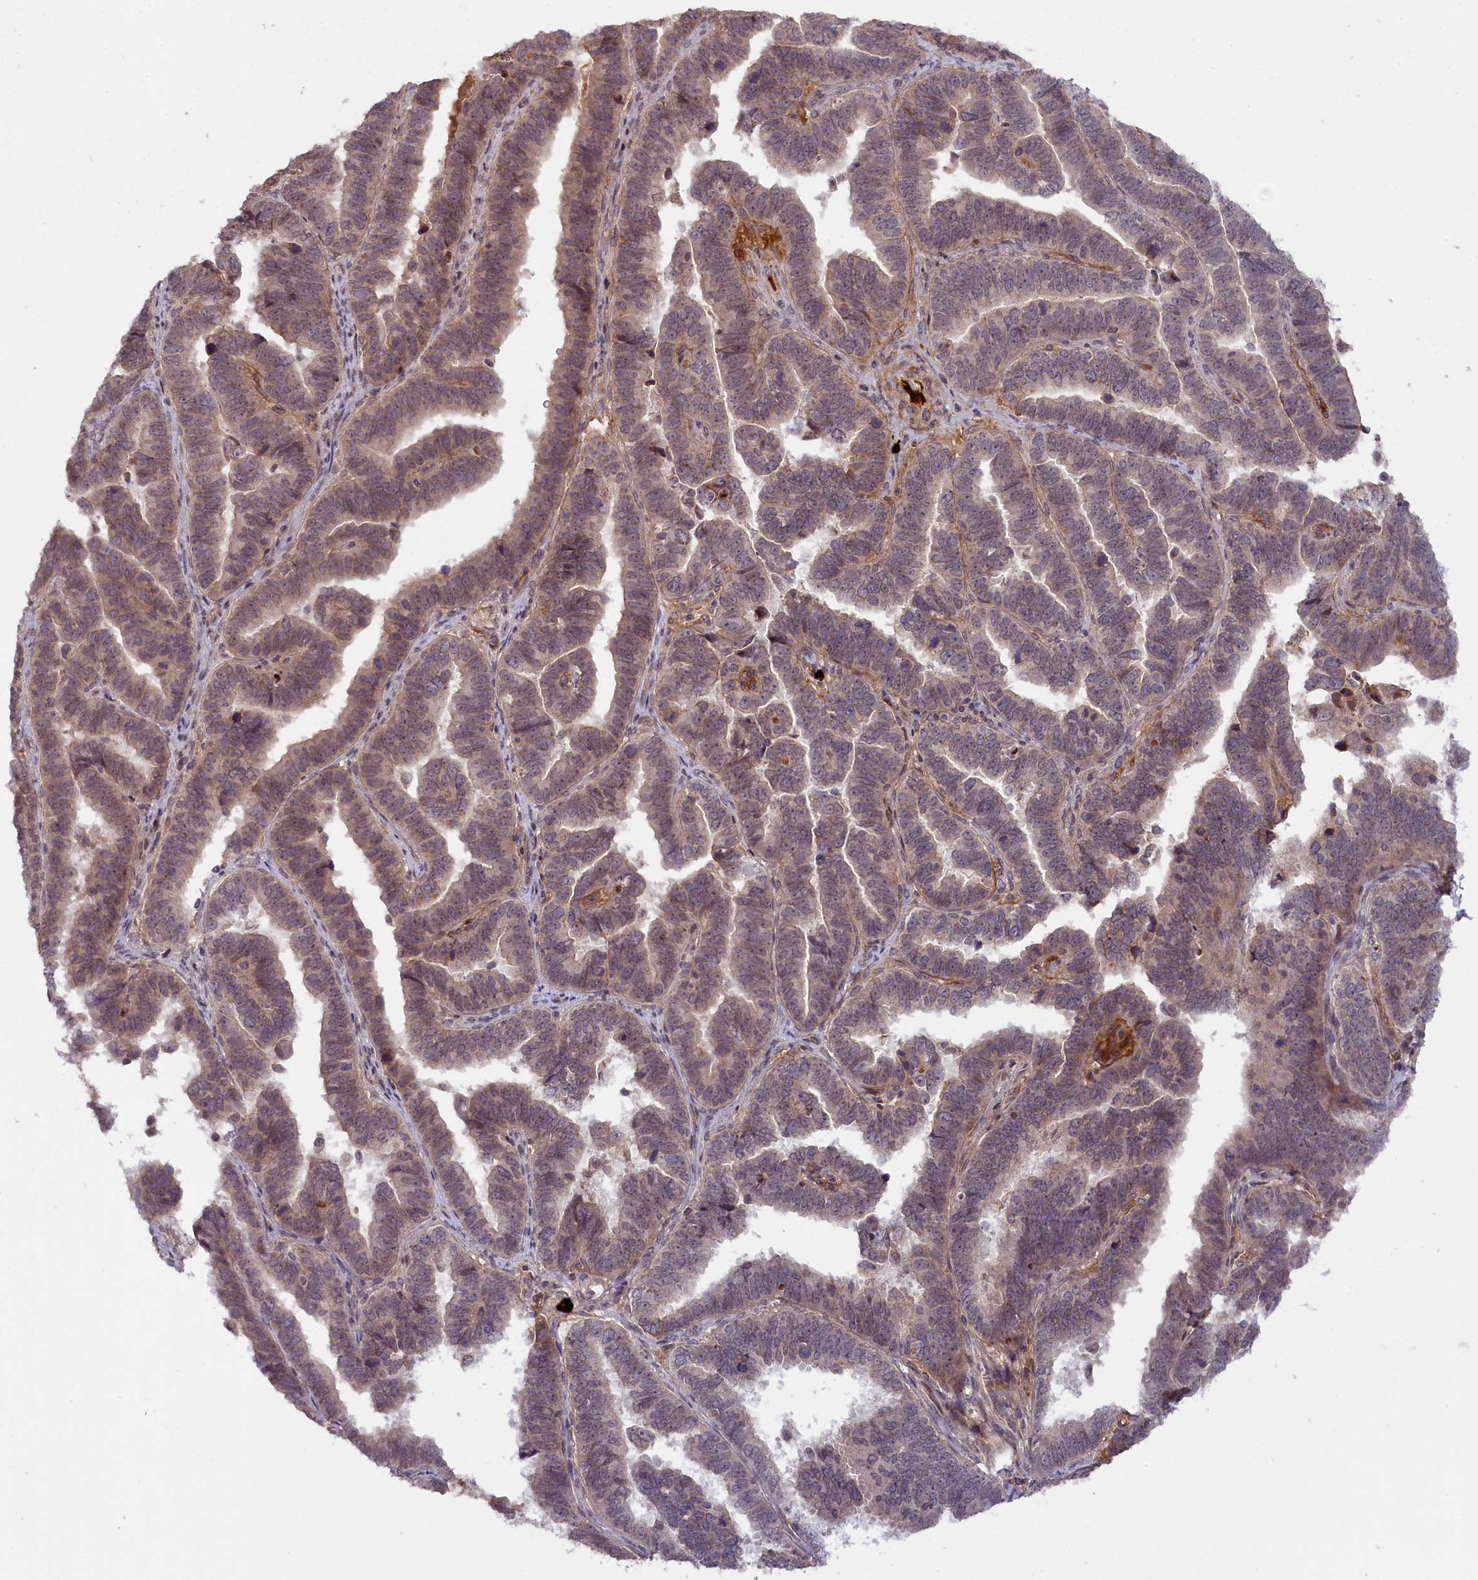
{"staining": {"intensity": "weak", "quantity": "25%-75%", "location": "cytoplasmic/membranous"}, "tissue": "endometrial cancer", "cell_type": "Tumor cells", "image_type": "cancer", "snomed": [{"axis": "morphology", "description": "Adenocarcinoma, NOS"}, {"axis": "topography", "description": "Endometrium"}], "caption": "Approximately 25%-75% of tumor cells in human endometrial adenocarcinoma exhibit weak cytoplasmic/membranous protein positivity as visualized by brown immunohistochemical staining.", "gene": "ZNF480", "patient": {"sex": "female", "age": 75}}